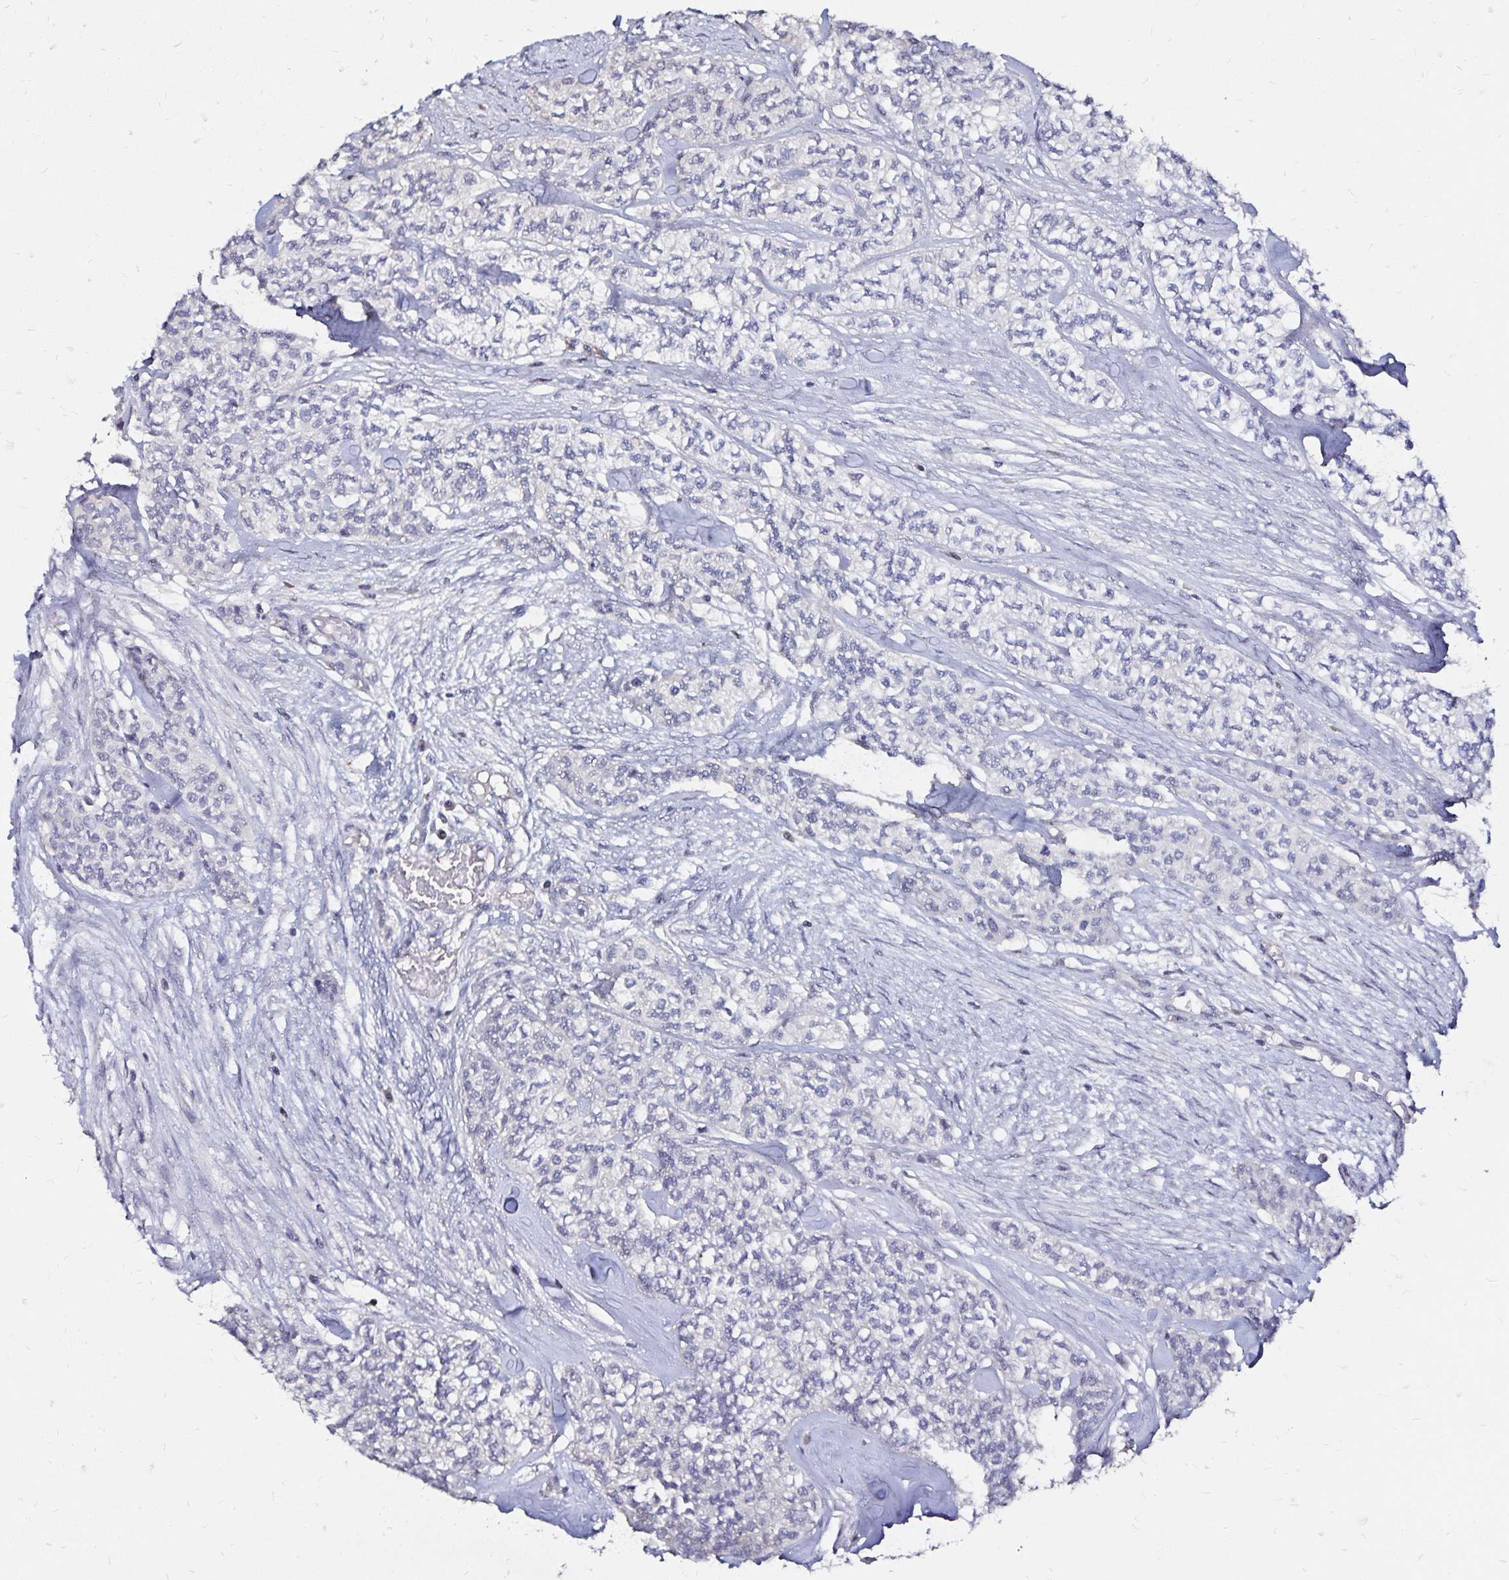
{"staining": {"intensity": "negative", "quantity": "none", "location": "none"}, "tissue": "head and neck cancer", "cell_type": "Tumor cells", "image_type": "cancer", "snomed": [{"axis": "morphology", "description": "Adenocarcinoma, NOS"}, {"axis": "topography", "description": "Head-Neck"}], "caption": "Human head and neck cancer (adenocarcinoma) stained for a protein using immunohistochemistry displays no staining in tumor cells.", "gene": "SLC5A1", "patient": {"sex": "male", "age": 81}}